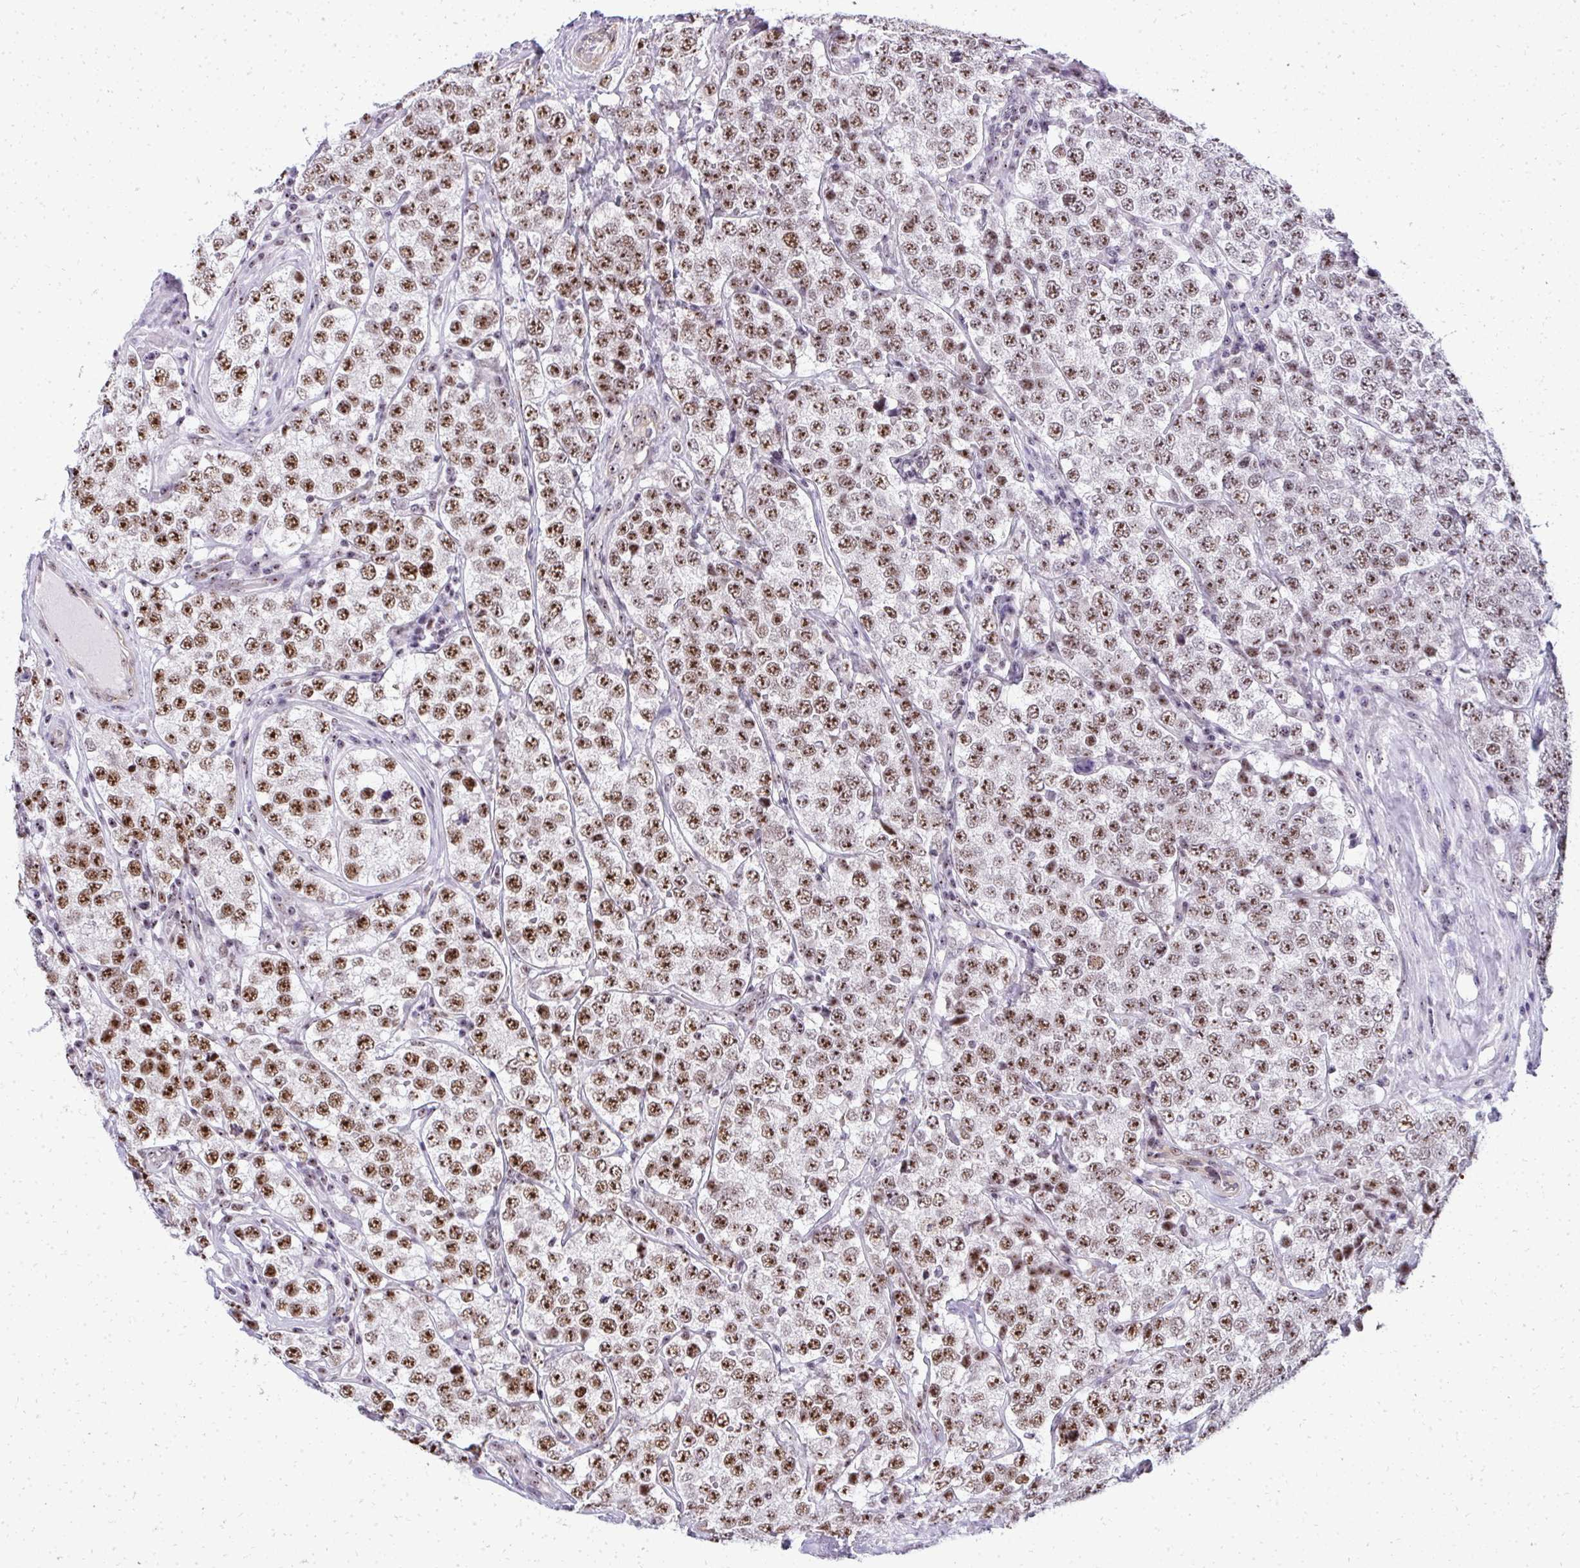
{"staining": {"intensity": "moderate", "quantity": ">75%", "location": "nuclear"}, "tissue": "testis cancer", "cell_type": "Tumor cells", "image_type": "cancer", "snomed": [{"axis": "morphology", "description": "Seminoma, NOS"}, {"axis": "topography", "description": "Testis"}], "caption": "Seminoma (testis) stained with DAB (3,3'-diaminobenzidine) immunohistochemistry (IHC) displays medium levels of moderate nuclear expression in approximately >75% of tumor cells.", "gene": "SIRT7", "patient": {"sex": "male", "age": 34}}